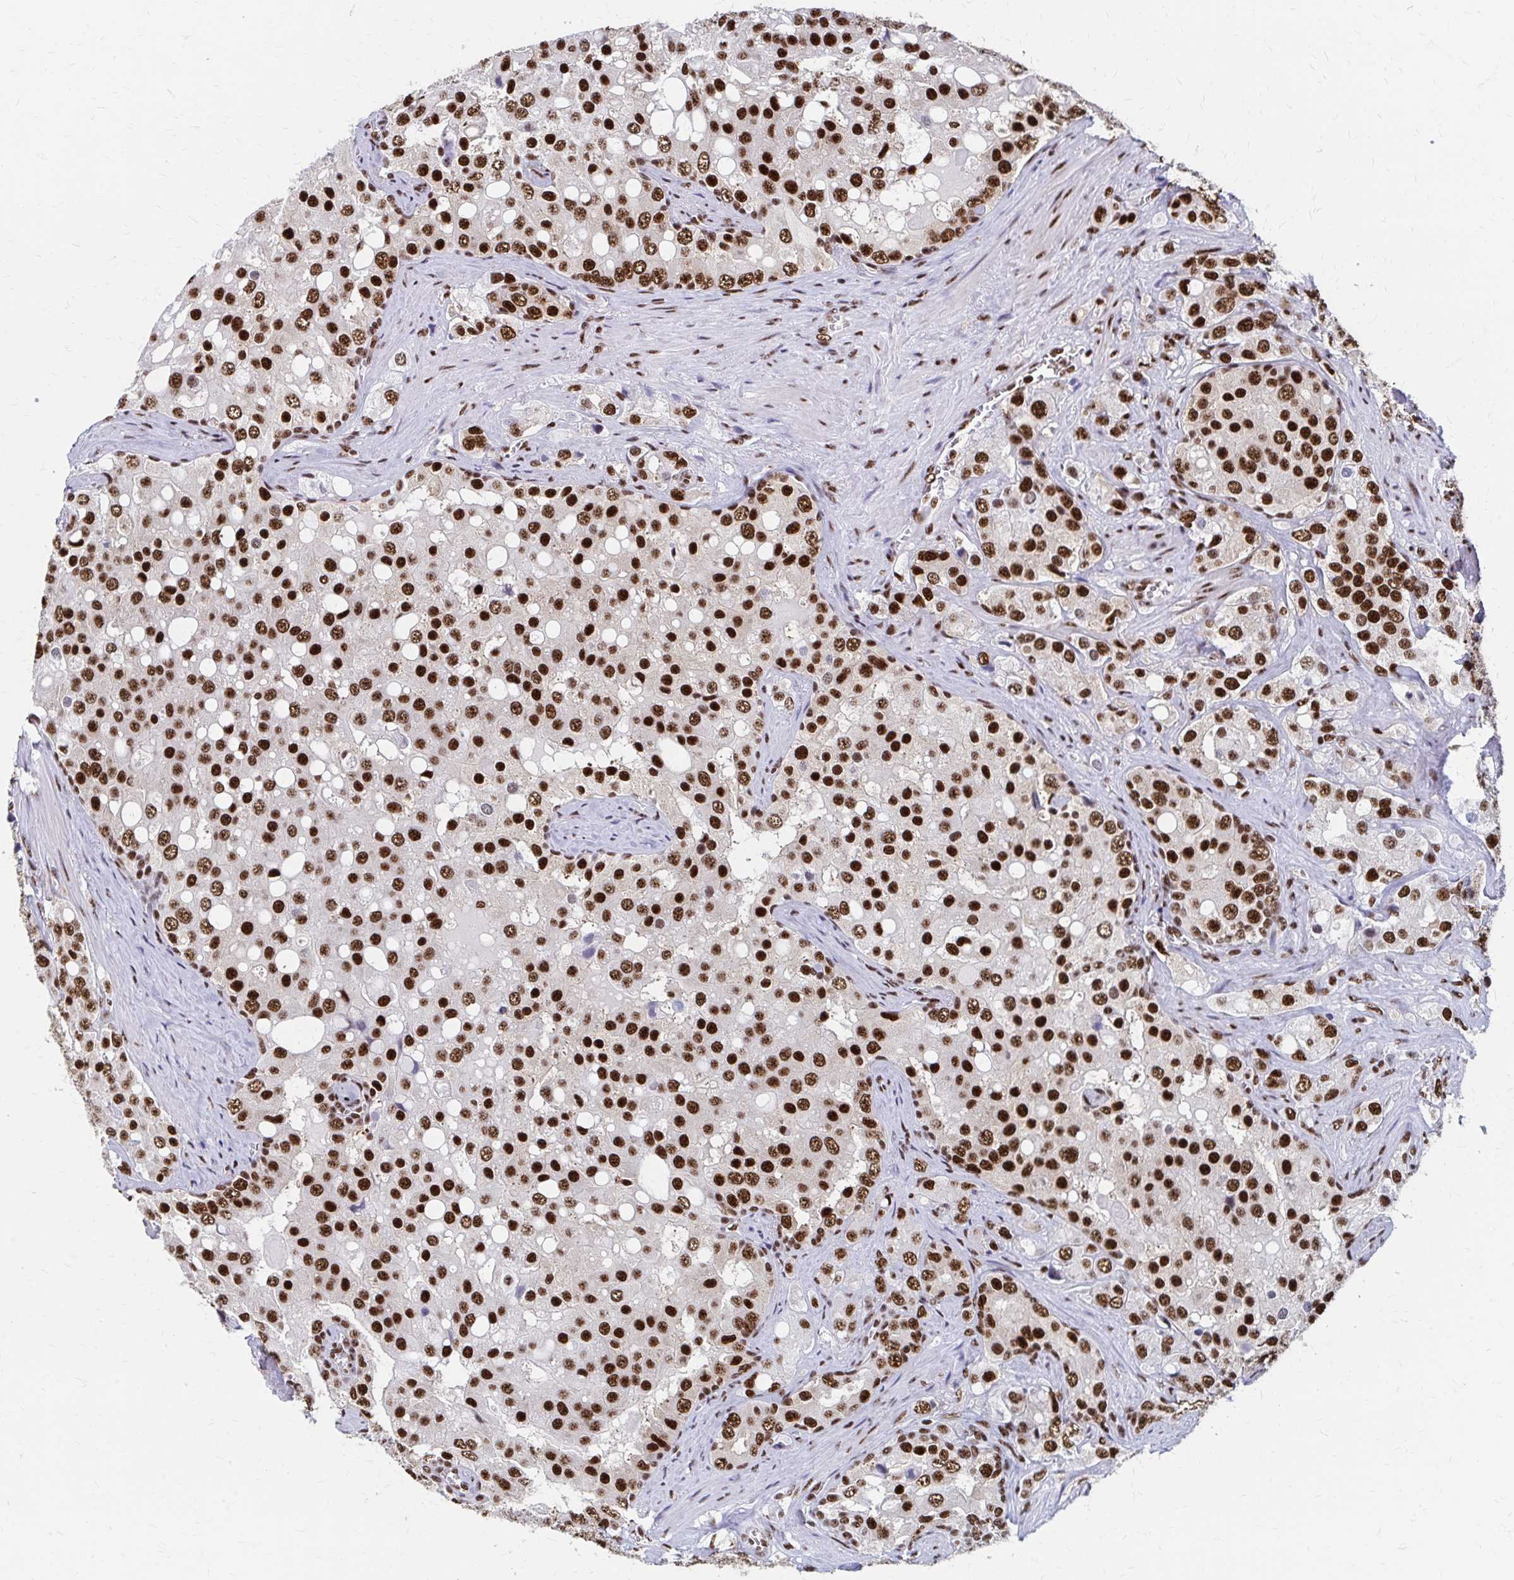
{"staining": {"intensity": "strong", "quantity": ">75%", "location": "nuclear"}, "tissue": "prostate cancer", "cell_type": "Tumor cells", "image_type": "cancer", "snomed": [{"axis": "morphology", "description": "Adenocarcinoma, High grade"}, {"axis": "topography", "description": "Prostate"}], "caption": "DAB (3,3'-diaminobenzidine) immunohistochemical staining of human prostate cancer (adenocarcinoma (high-grade)) shows strong nuclear protein staining in approximately >75% of tumor cells. (brown staining indicates protein expression, while blue staining denotes nuclei).", "gene": "CNKSR3", "patient": {"sex": "male", "age": 67}}